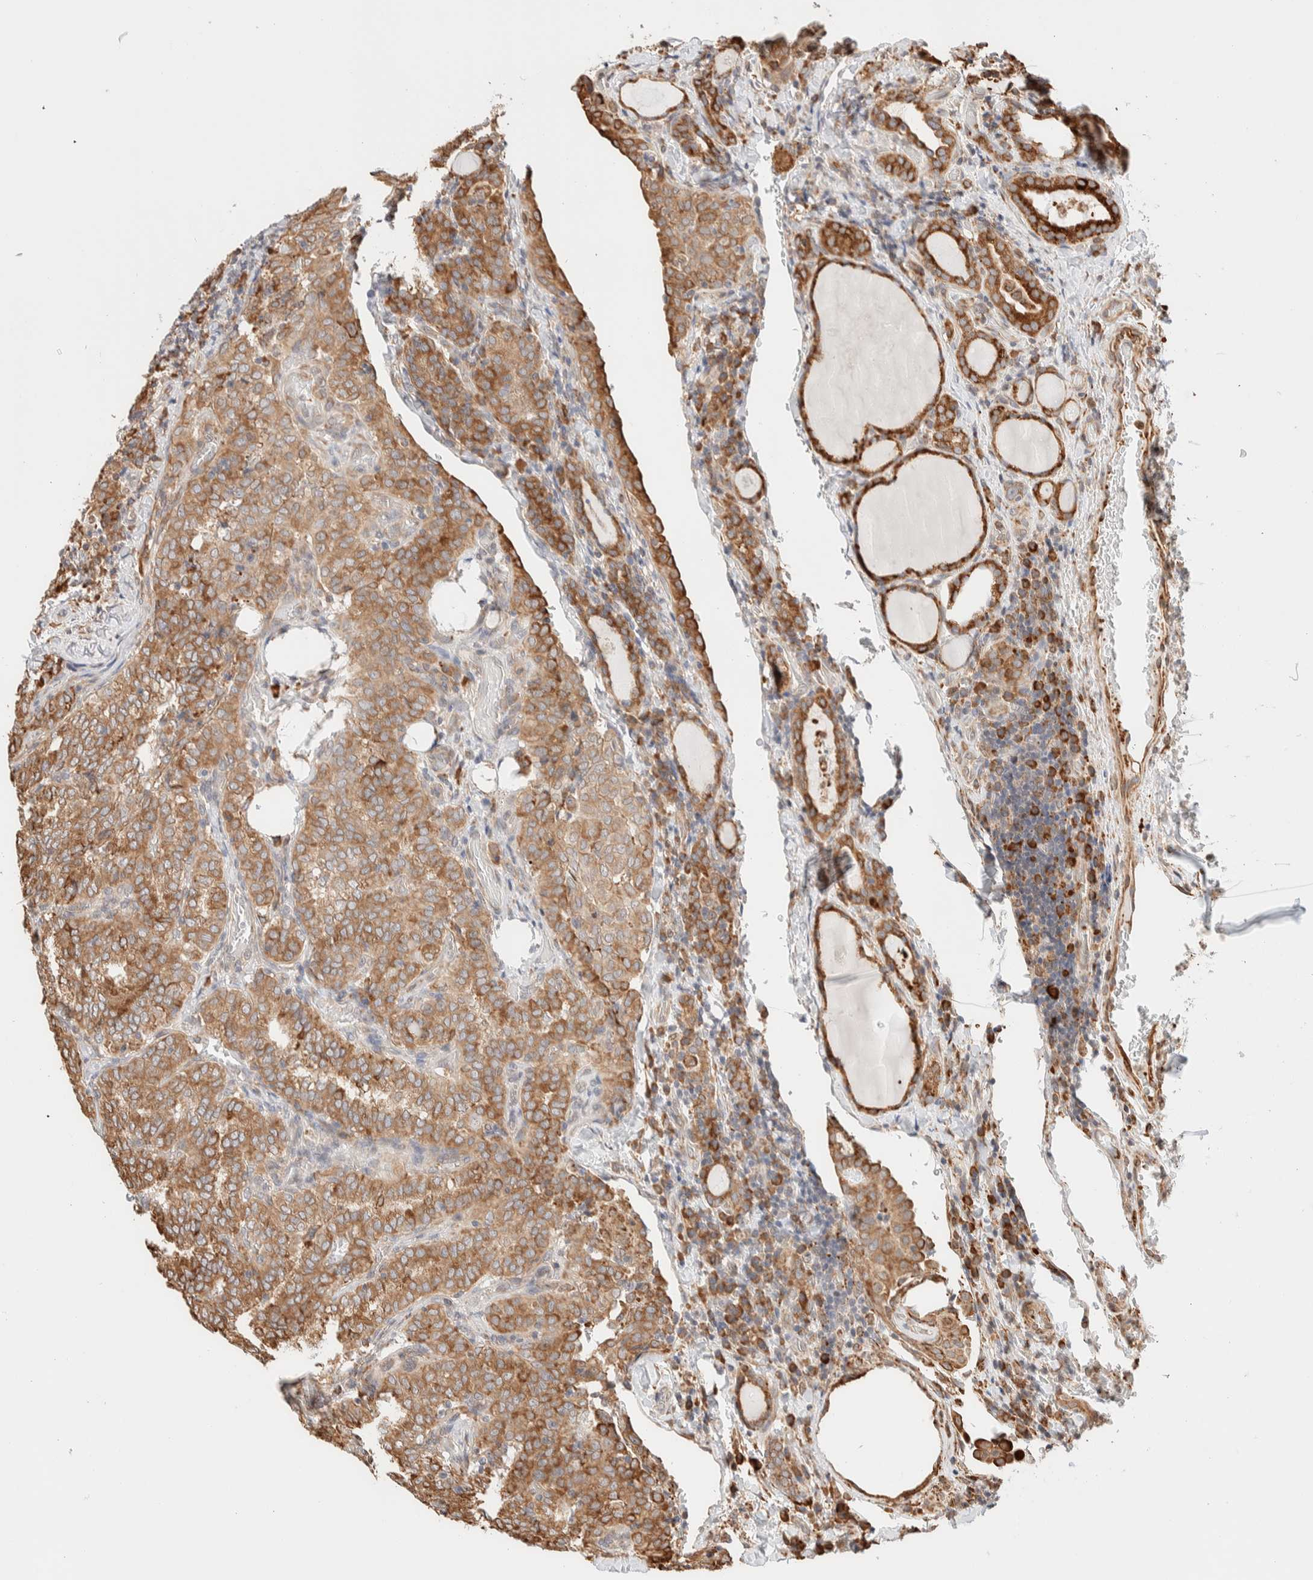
{"staining": {"intensity": "moderate", "quantity": ">75%", "location": "cytoplasmic/membranous"}, "tissue": "thyroid cancer", "cell_type": "Tumor cells", "image_type": "cancer", "snomed": [{"axis": "morphology", "description": "Normal tissue, NOS"}, {"axis": "morphology", "description": "Papillary adenocarcinoma, NOS"}, {"axis": "topography", "description": "Thyroid gland"}], "caption": "Thyroid papillary adenocarcinoma tissue shows moderate cytoplasmic/membranous positivity in approximately >75% of tumor cells, visualized by immunohistochemistry.", "gene": "INTS1", "patient": {"sex": "female", "age": 30}}